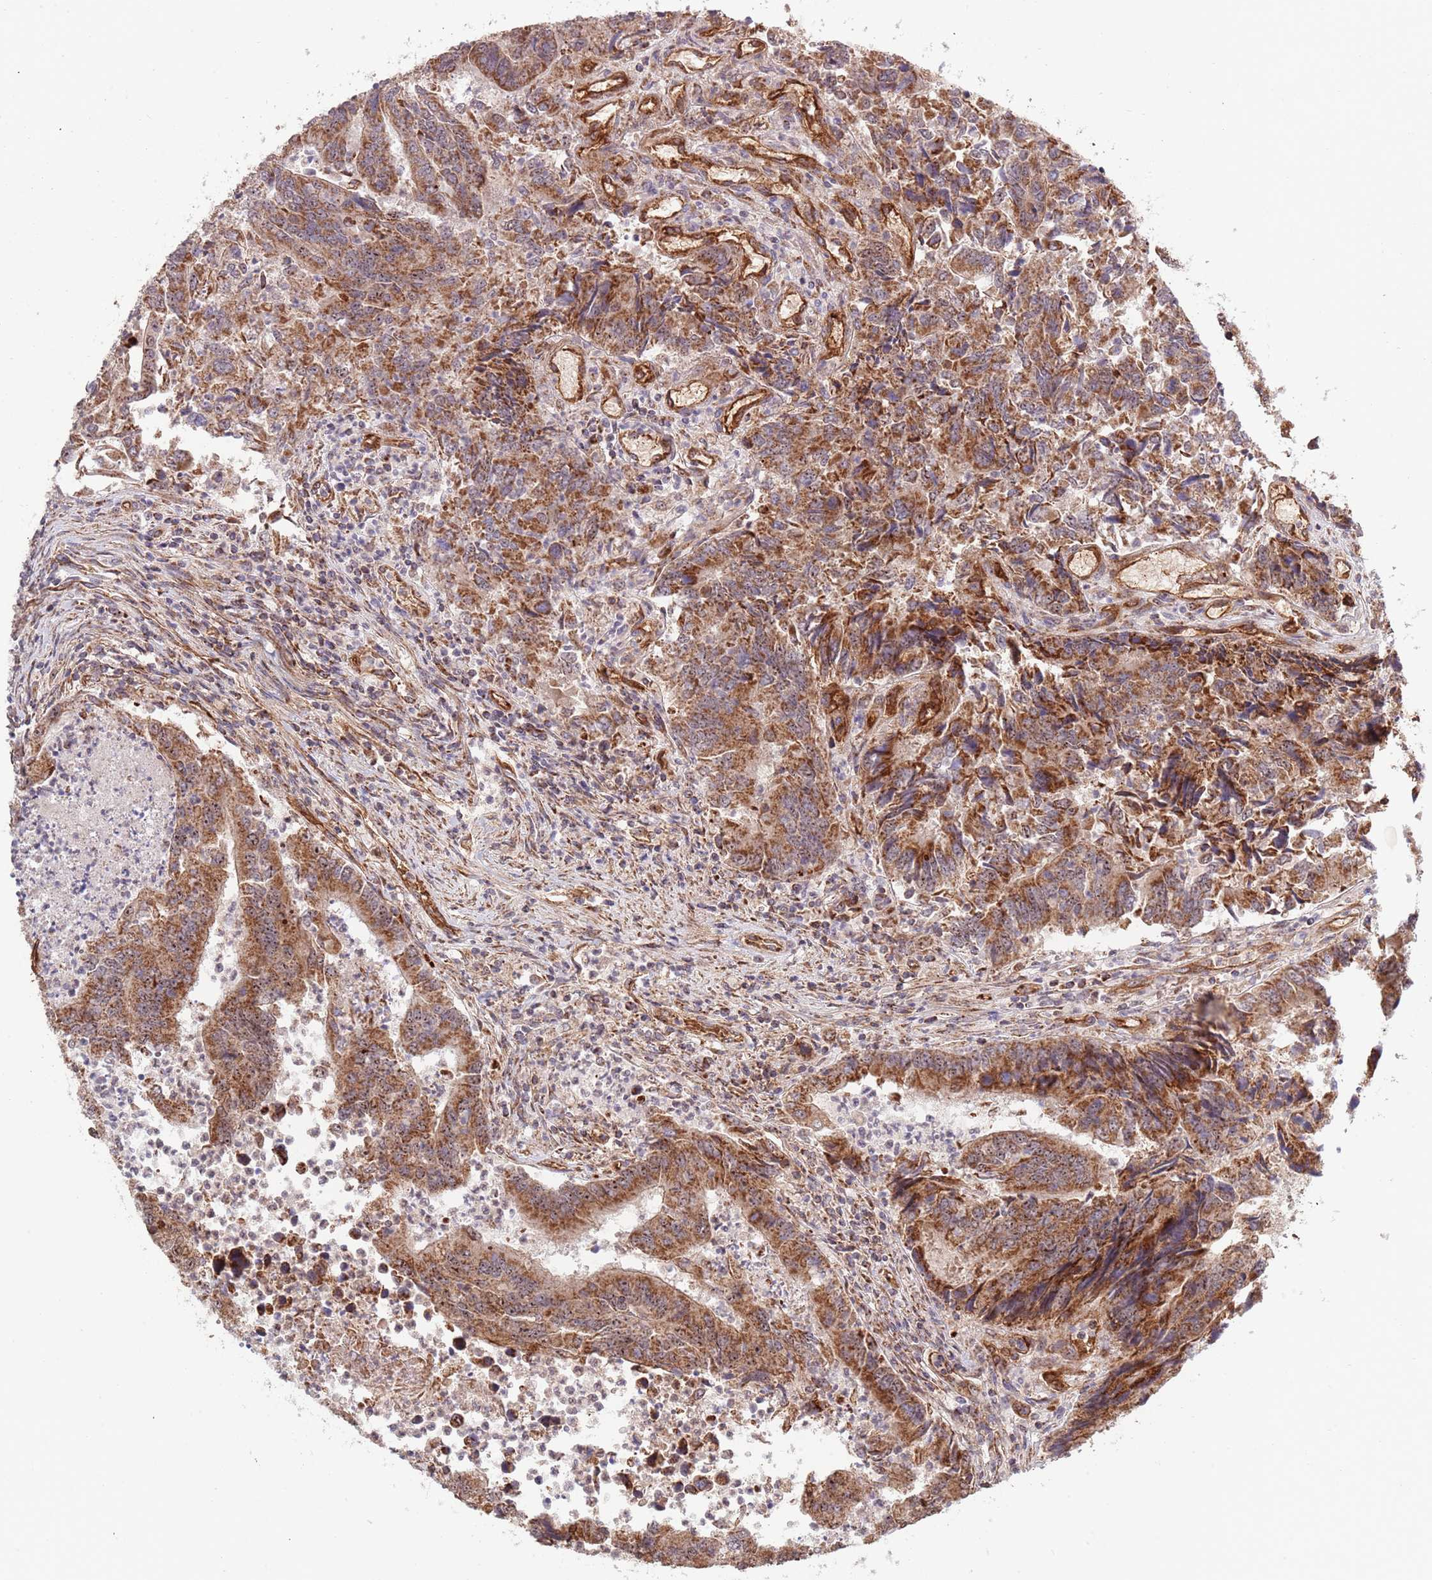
{"staining": {"intensity": "moderate", "quantity": ">75%", "location": "cytoplasmic/membranous"}, "tissue": "colorectal cancer", "cell_type": "Tumor cells", "image_type": "cancer", "snomed": [{"axis": "morphology", "description": "Adenocarcinoma, NOS"}, {"axis": "topography", "description": "Colon"}], "caption": "Protein staining of adenocarcinoma (colorectal) tissue reveals moderate cytoplasmic/membranous expression in about >75% of tumor cells.", "gene": "DCHS1", "patient": {"sex": "female", "age": 67}}